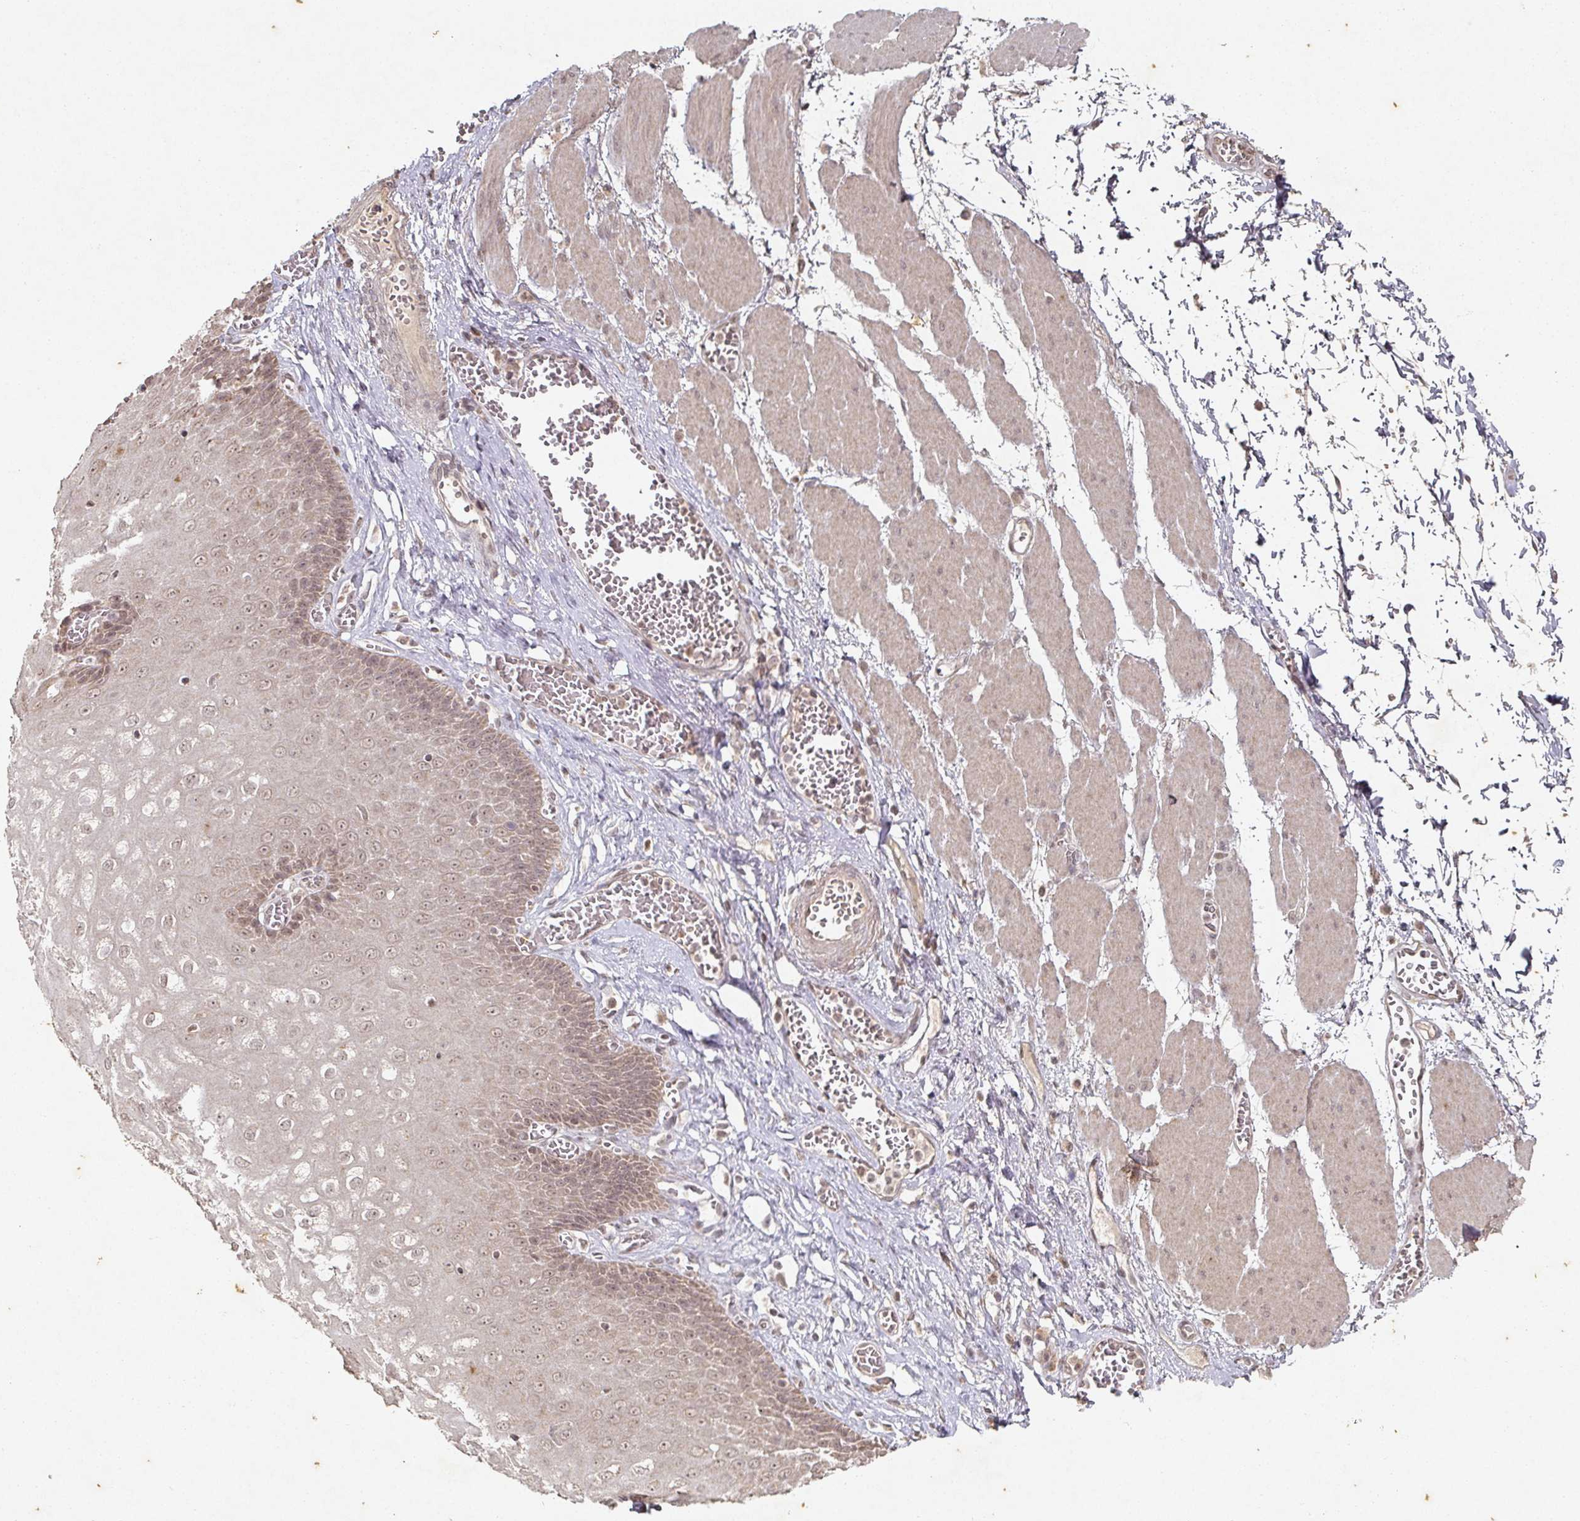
{"staining": {"intensity": "weak", "quantity": "25%-75%", "location": "cytoplasmic/membranous,nuclear"}, "tissue": "esophagus", "cell_type": "Squamous epithelial cells", "image_type": "normal", "snomed": [{"axis": "morphology", "description": "Normal tissue, NOS"}, {"axis": "topography", "description": "Esophagus"}], "caption": "DAB (3,3'-diaminobenzidine) immunohistochemical staining of benign human esophagus shows weak cytoplasmic/membranous,nuclear protein positivity in approximately 25%-75% of squamous epithelial cells. Nuclei are stained in blue.", "gene": "CAPN5", "patient": {"sex": "male", "age": 60}}